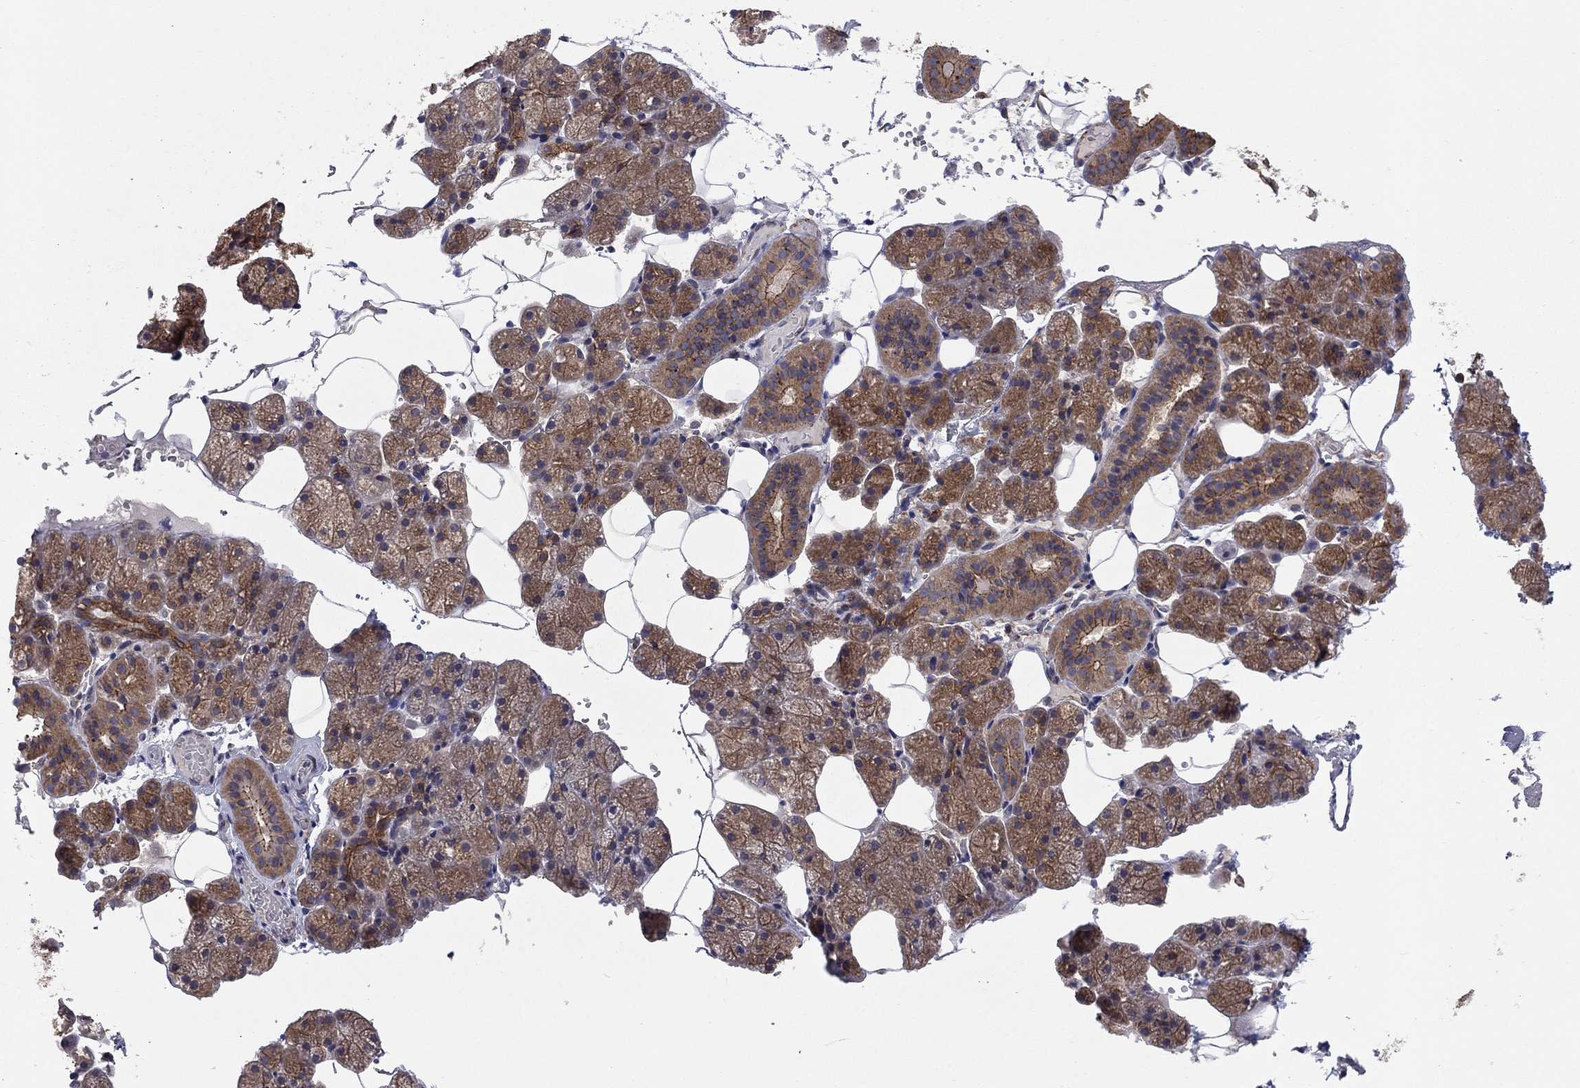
{"staining": {"intensity": "strong", "quantity": ">75%", "location": "cytoplasmic/membranous"}, "tissue": "salivary gland", "cell_type": "Glandular cells", "image_type": "normal", "snomed": [{"axis": "morphology", "description": "Normal tissue, NOS"}, {"axis": "topography", "description": "Salivary gland"}], "caption": "Protein analysis of benign salivary gland shows strong cytoplasmic/membranous positivity in about >75% of glandular cells. The protein of interest is shown in brown color, while the nuclei are stained blue.", "gene": "YIF1A", "patient": {"sex": "male", "age": 38}}